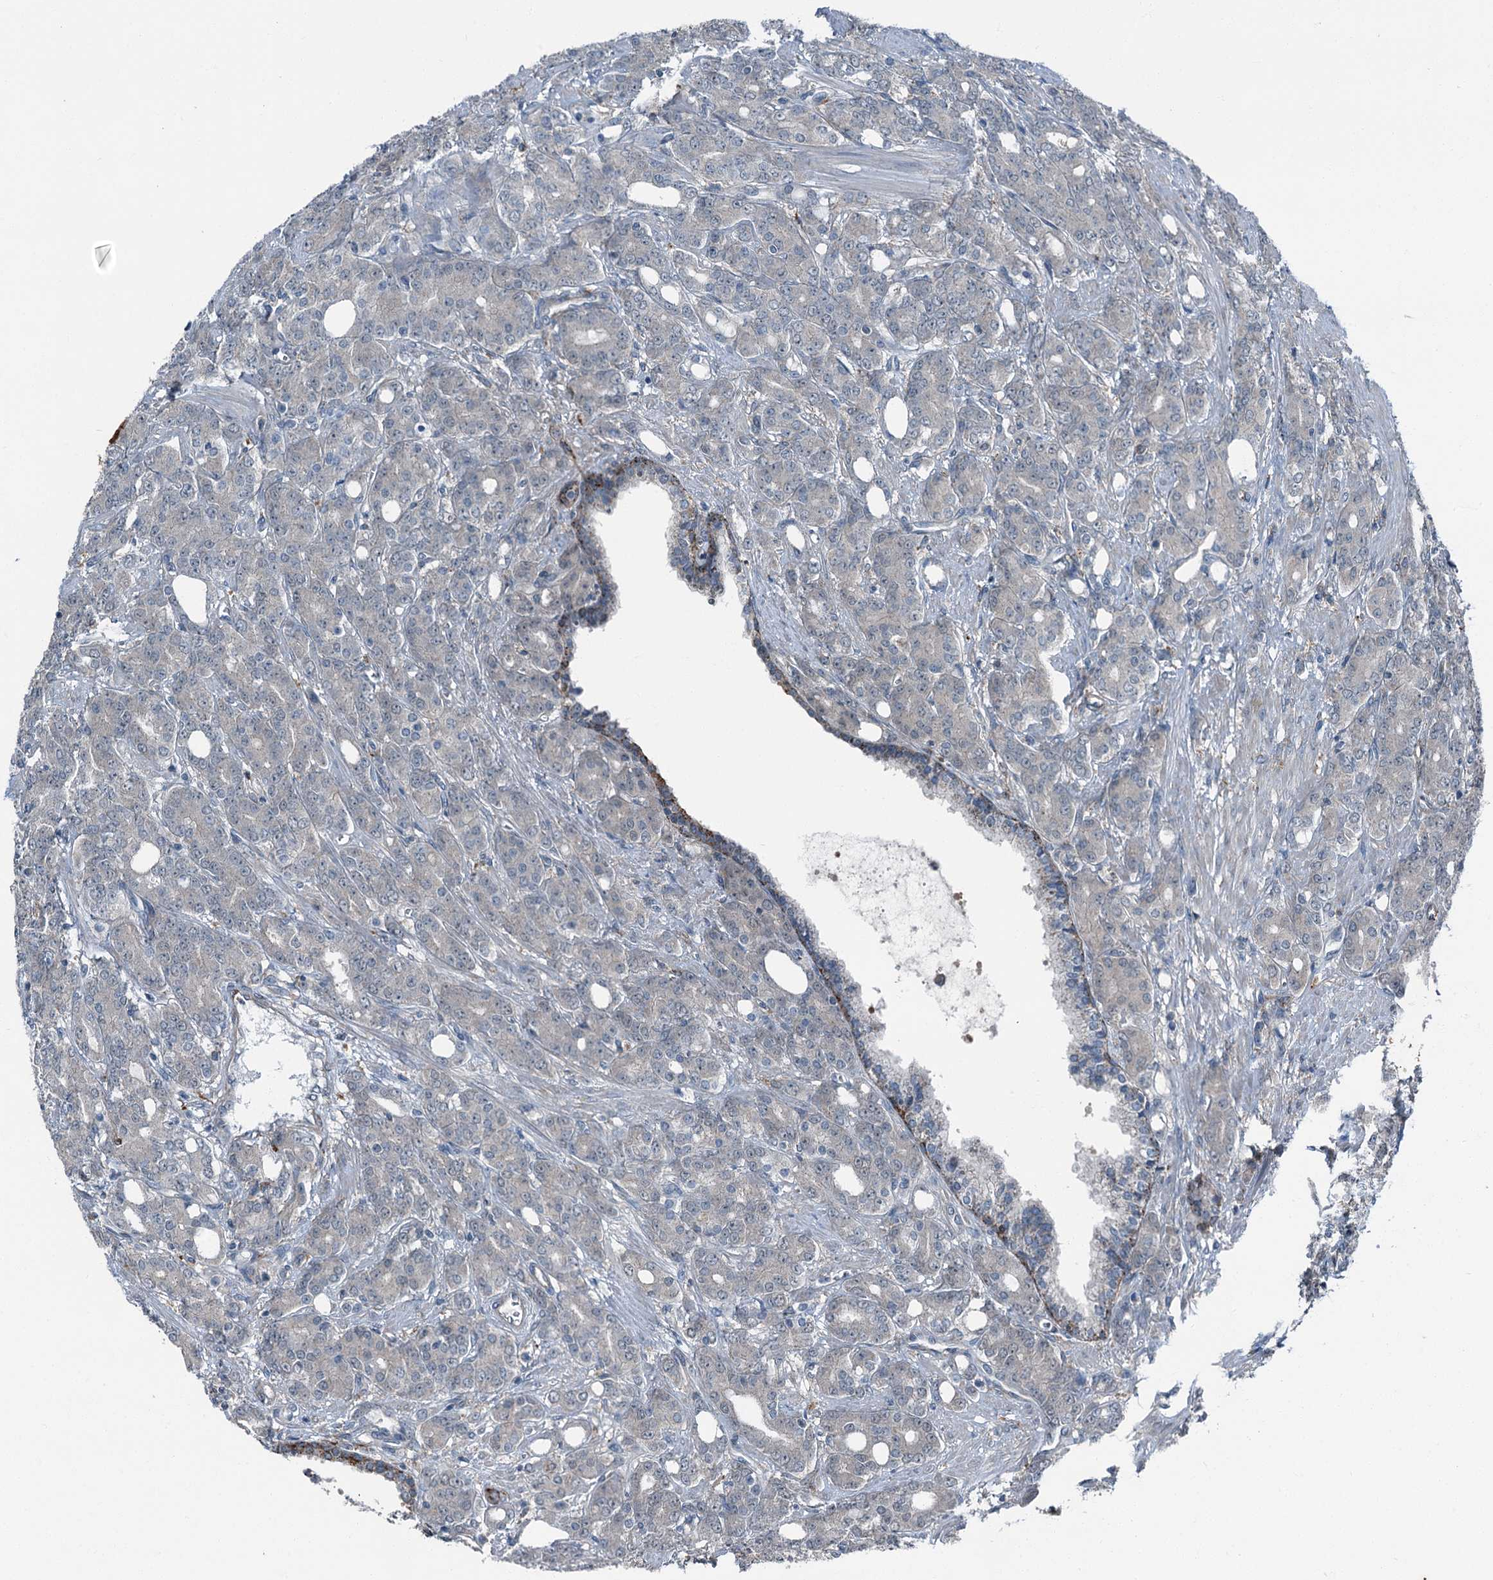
{"staining": {"intensity": "negative", "quantity": "none", "location": "none"}, "tissue": "prostate cancer", "cell_type": "Tumor cells", "image_type": "cancer", "snomed": [{"axis": "morphology", "description": "Adenocarcinoma, High grade"}, {"axis": "topography", "description": "Prostate"}], "caption": "Immunohistochemical staining of human high-grade adenocarcinoma (prostate) reveals no significant expression in tumor cells. Nuclei are stained in blue.", "gene": "AXL", "patient": {"sex": "male", "age": 62}}